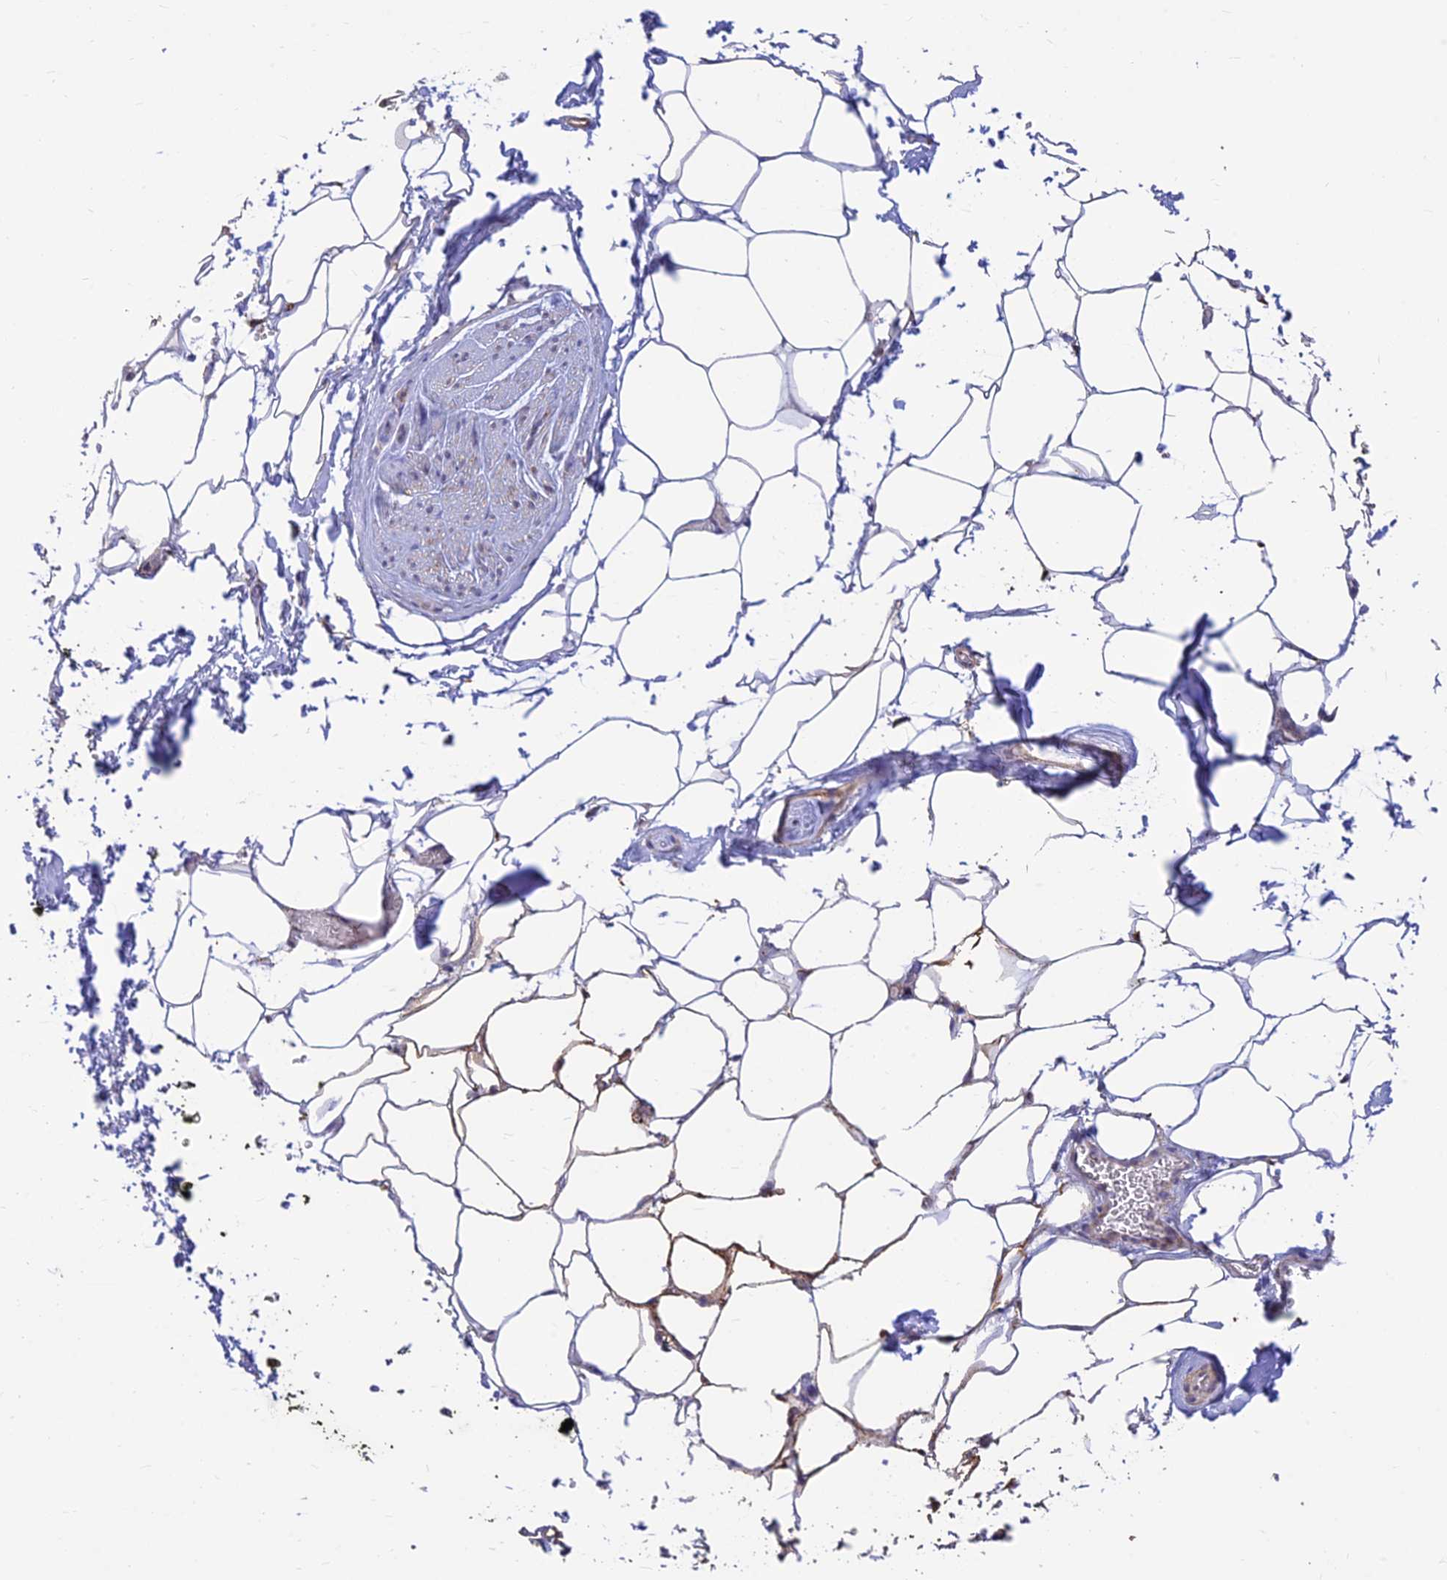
{"staining": {"intensity": "negative", "quantity": "none", "location": "none"}, "tissue": "adipose tissue", "cell_type": "Adipocytes", "image_type": "normal", "snomed": [{"axis": "morphology", "description": "Normal tissue, NOS"}, {"axis": "morphology", "description": "Adenocarcinoma, Low grade"}, {"axis": "topography", "description": "Prostate"}, {"axis": "topography", "description": "Peripheral nerve tissue"}], "caption": "There is no significant positivity in adipocytes of adipose tissue. Brightfield microscopy of IHC stained with DAB (3,3'-diaminobenzidine) (brown) and hematoxylin (blue), captured at high magnification.", "gene": "ALDH1L2", "patient": {"sex": "male", "age": 63}}